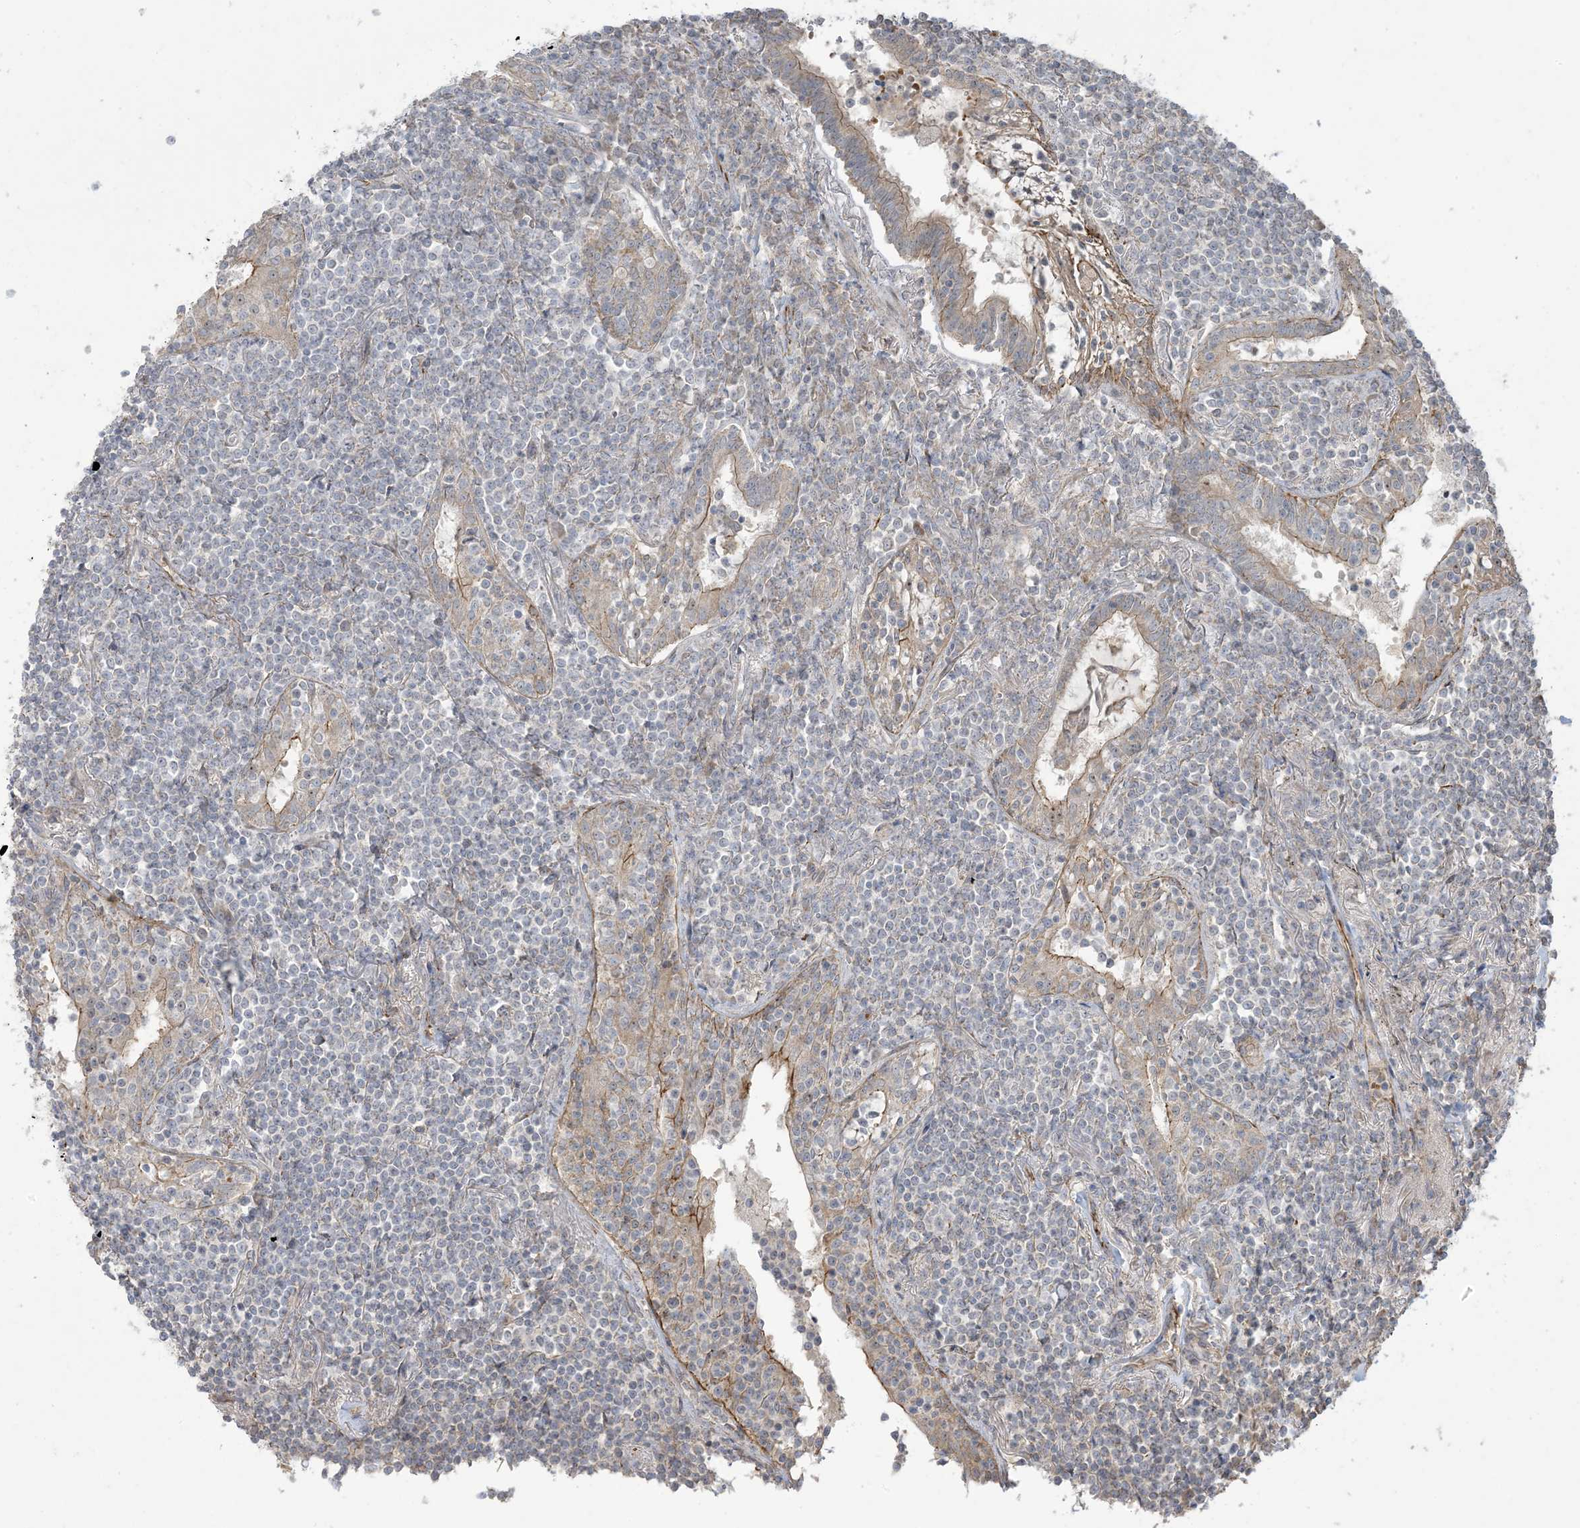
{"staining": {"intensity": "negative", "quantity": "none", "location": "none"}, "tissue": "lymphoma", "cell_type": "Tumor cells", "image_type": "cancer", "snomed": [{"axis": "morphology", "description": "Malignant lymphoma, non-Hodgkin's type, Low grade"}, {"axis": "topography", "description": "Lung"}], "caption": "The immunohistochemistry photomicrograph has no significant expression in tumor cells of lymphoma tissue.", "gene": "KLHL18", "patient": {"sex": "female", "age": 71}}